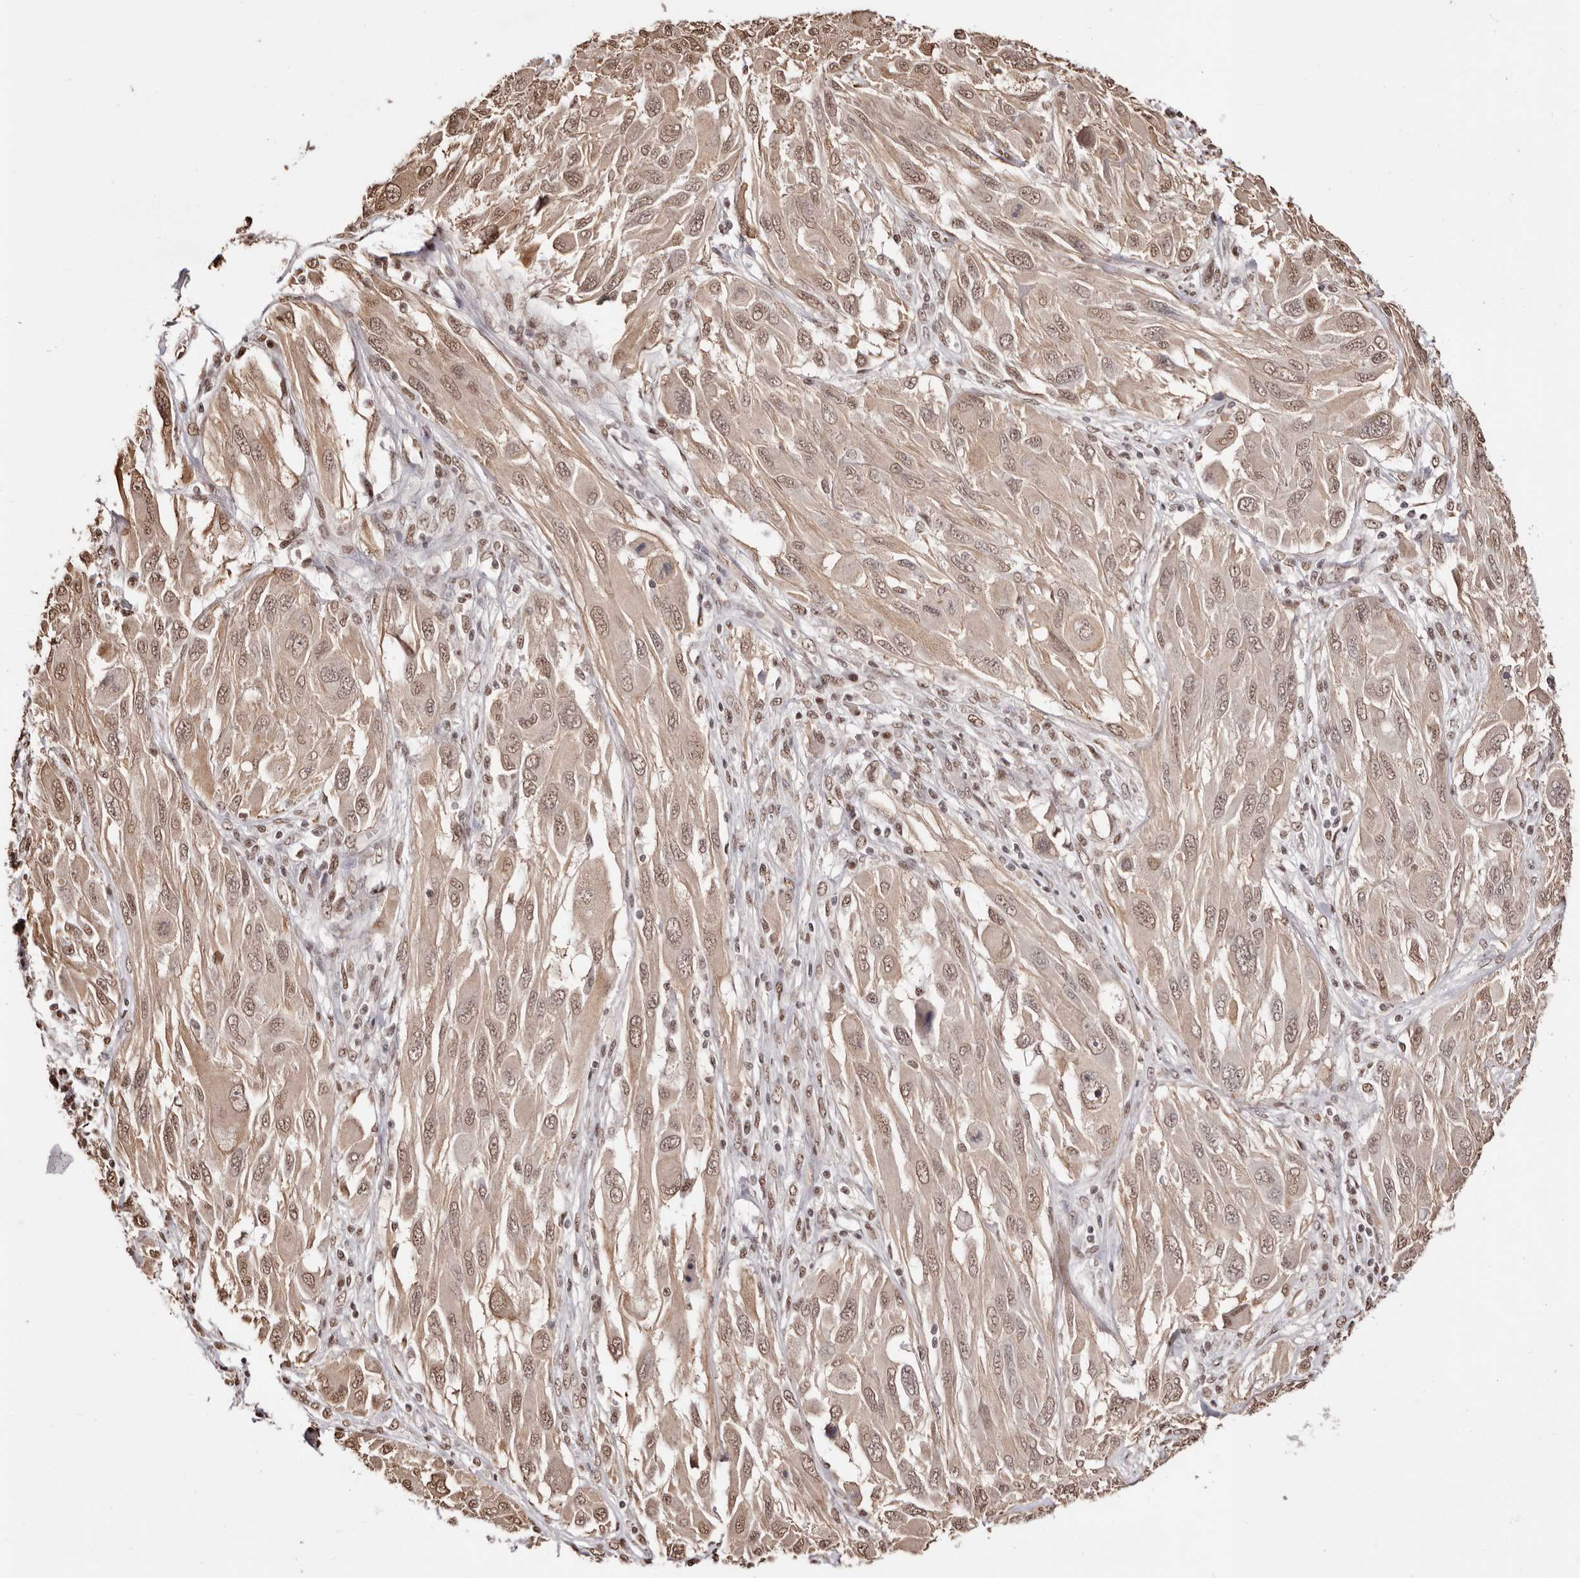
{"staining": {"intensity": "moderate", "quantity": ">75%", "location": "nuclear"}, "tissue": "melanoma", "cell_type": "Tumor cells", "image_type": "cancer", "snomed": [{"axis": "morphology", "description": "Malignant melanoma, NOS"}, {"axis": "topography", "description": "Skin"}], "caption": "Immunohistochemical staining of melanoma reveals moderate nuclear protein positivity in about >75% of tumor cells.", "gene": "BICRAL", "patient": {"sex": "female", "age": 91}}